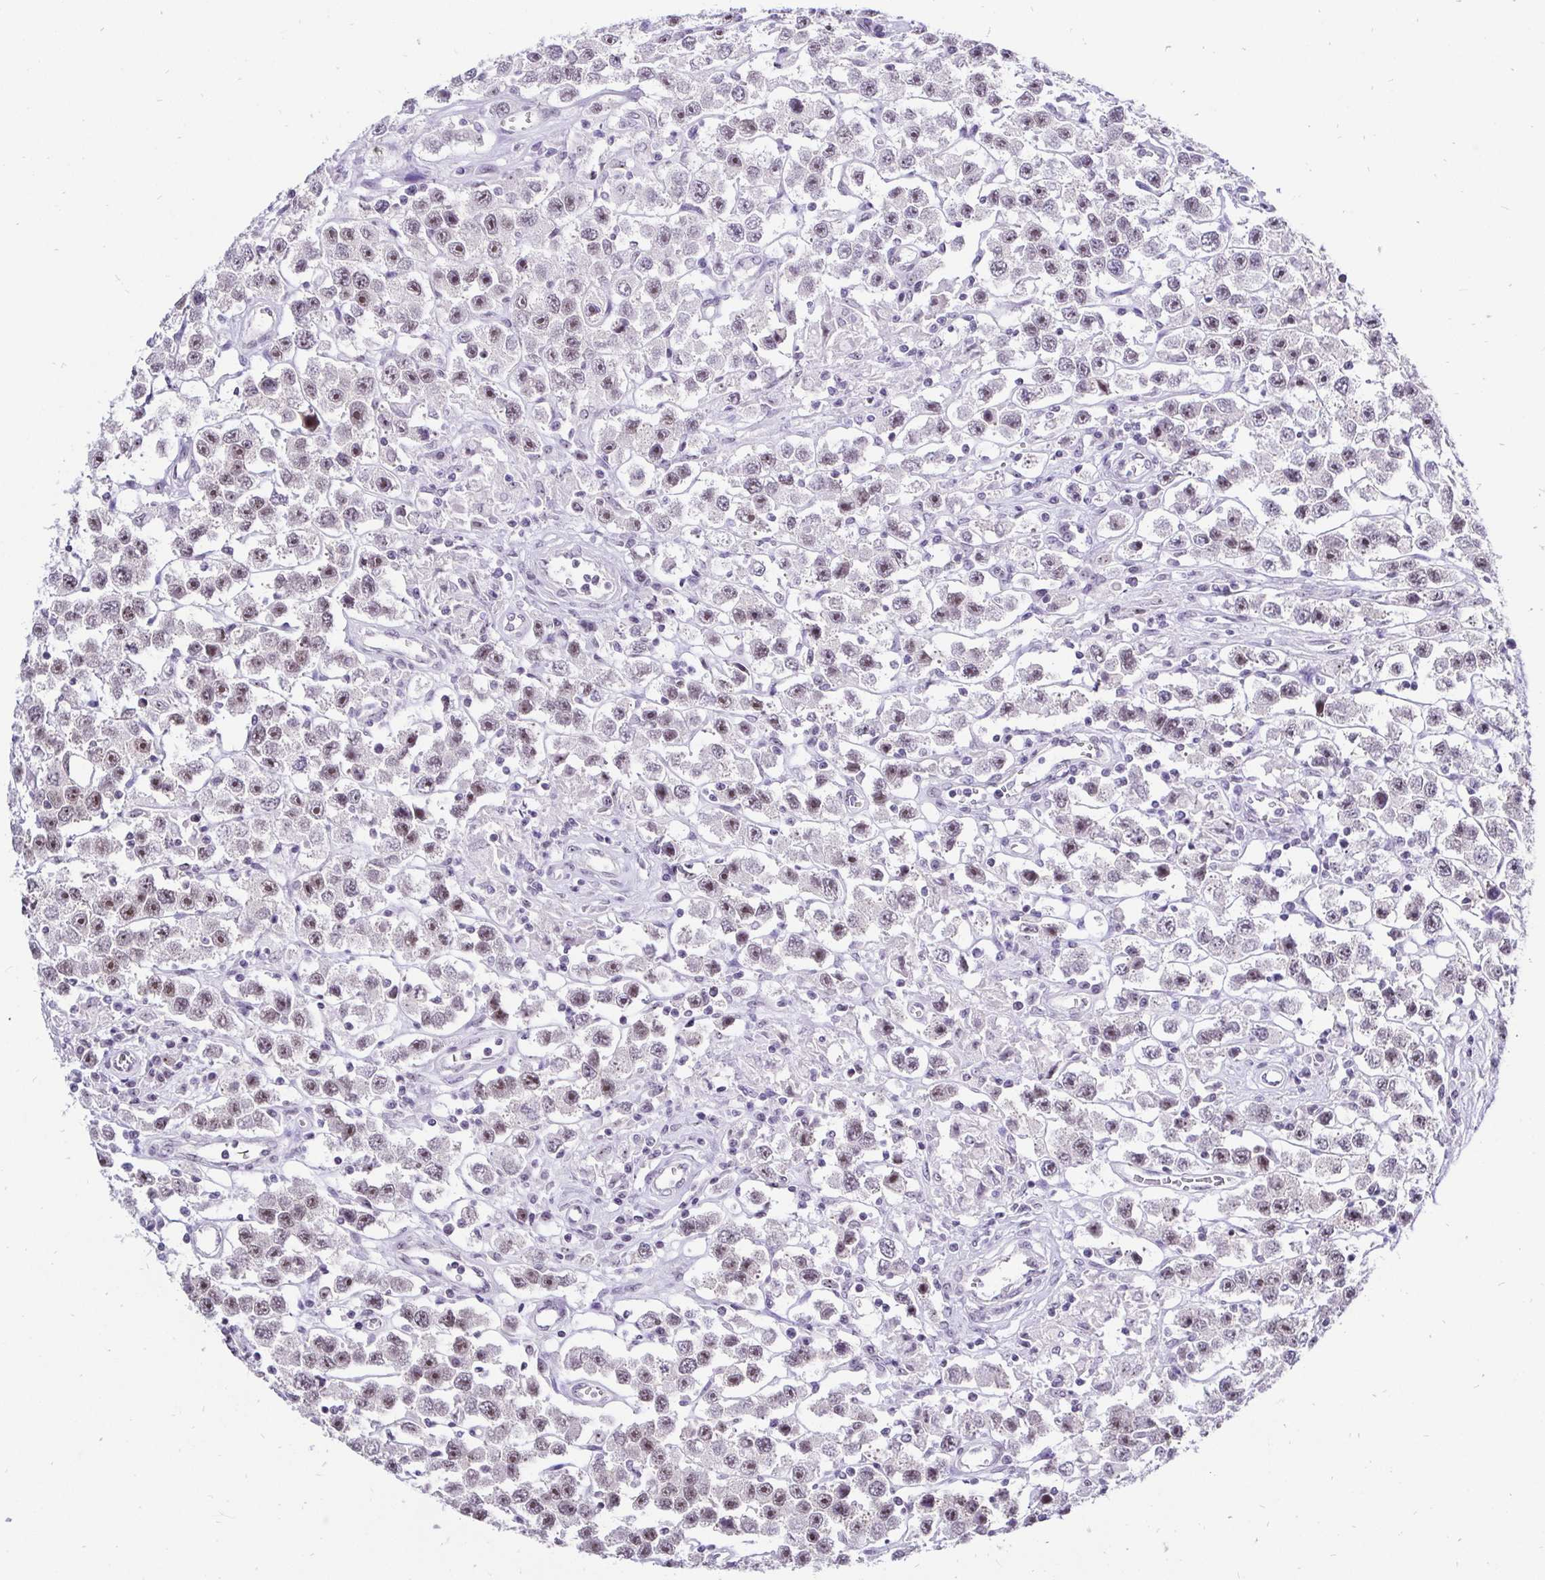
{"staining": {"intensity": "weak", "quantity": "25%-75%", "location": "nuclear"}, "tissue": "testis cancer", "cell_type": "Tumor cells", "image_type": "cancer", "snomed": [{"axis": "morphology", "description": "Seminoma, NOS"}, {"axis": "topography", "description": "Testis"}], "caption": "Immunohistochemical staining of testis seminoma displays low levels of weak nuclear protein positivity in about 25%-75% of tumor cells. (Stains: DAB in brown, nuclei in blue, Microscopy: brightfield microscopy at high magnification).", "gene": "ZNF860", "patient": {"sex": "male", "age": 45}}